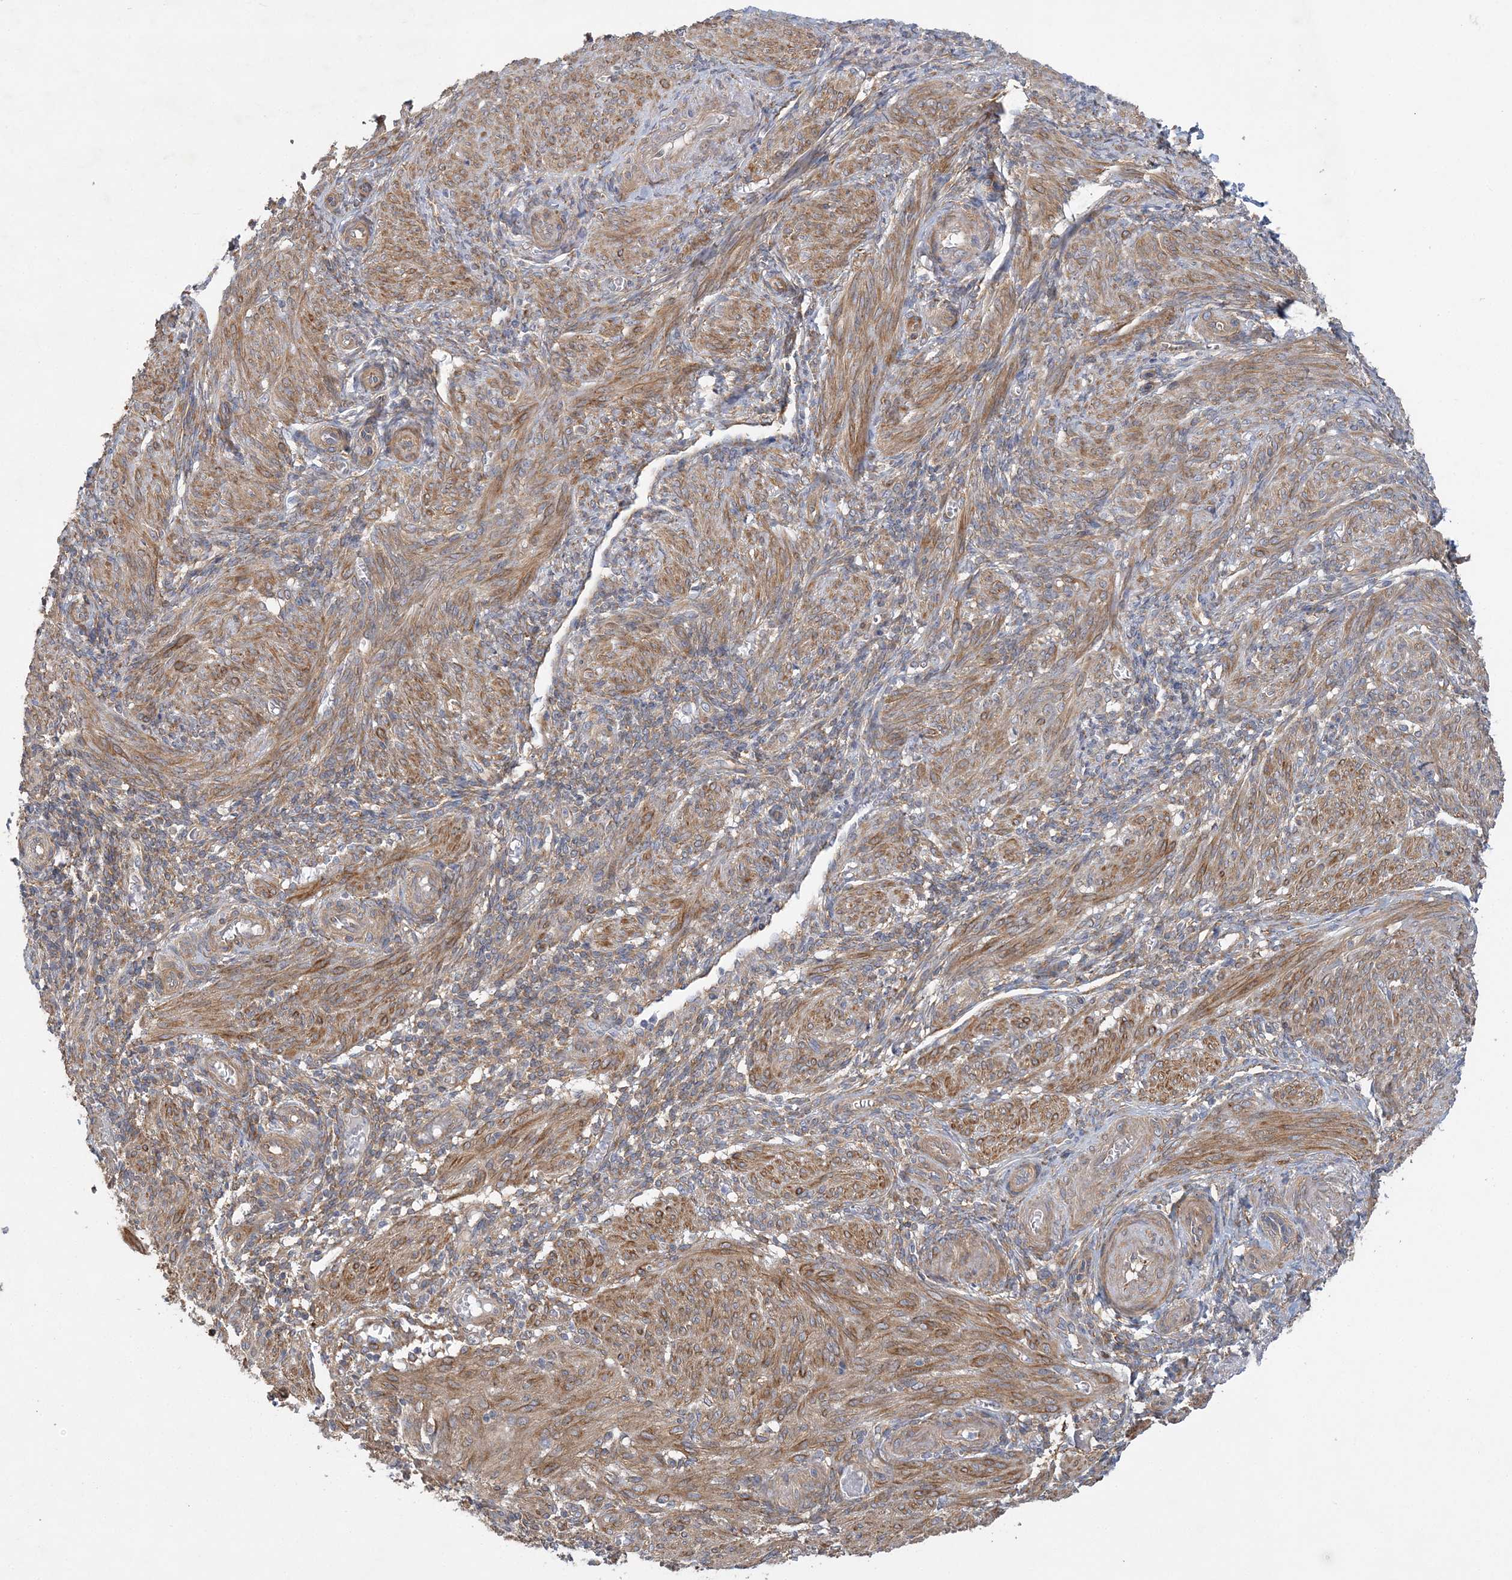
{"staining": {"intensity": "moderate", "quantity": ">75%", "location": "cytoplasmic/membranous"}, "tissue": "smooth muscle", "cell_type": "Smooth muscle cells", "image_type": "normal", "snomed": [{"axis": "morphology", "description": "Normal tissue, NOS"}, {"axis": "topography", "description": "Smooth muscle"}], "caption": "Immunohistochemistry (IHC) of benign smooth muscle shows medium levels of moderate cytoplasmic/membranous positivity in approximately >75% of smooth muscle cells.", "gene": "MAP4K5", "patient": {"sex": "female", "age": 39}}